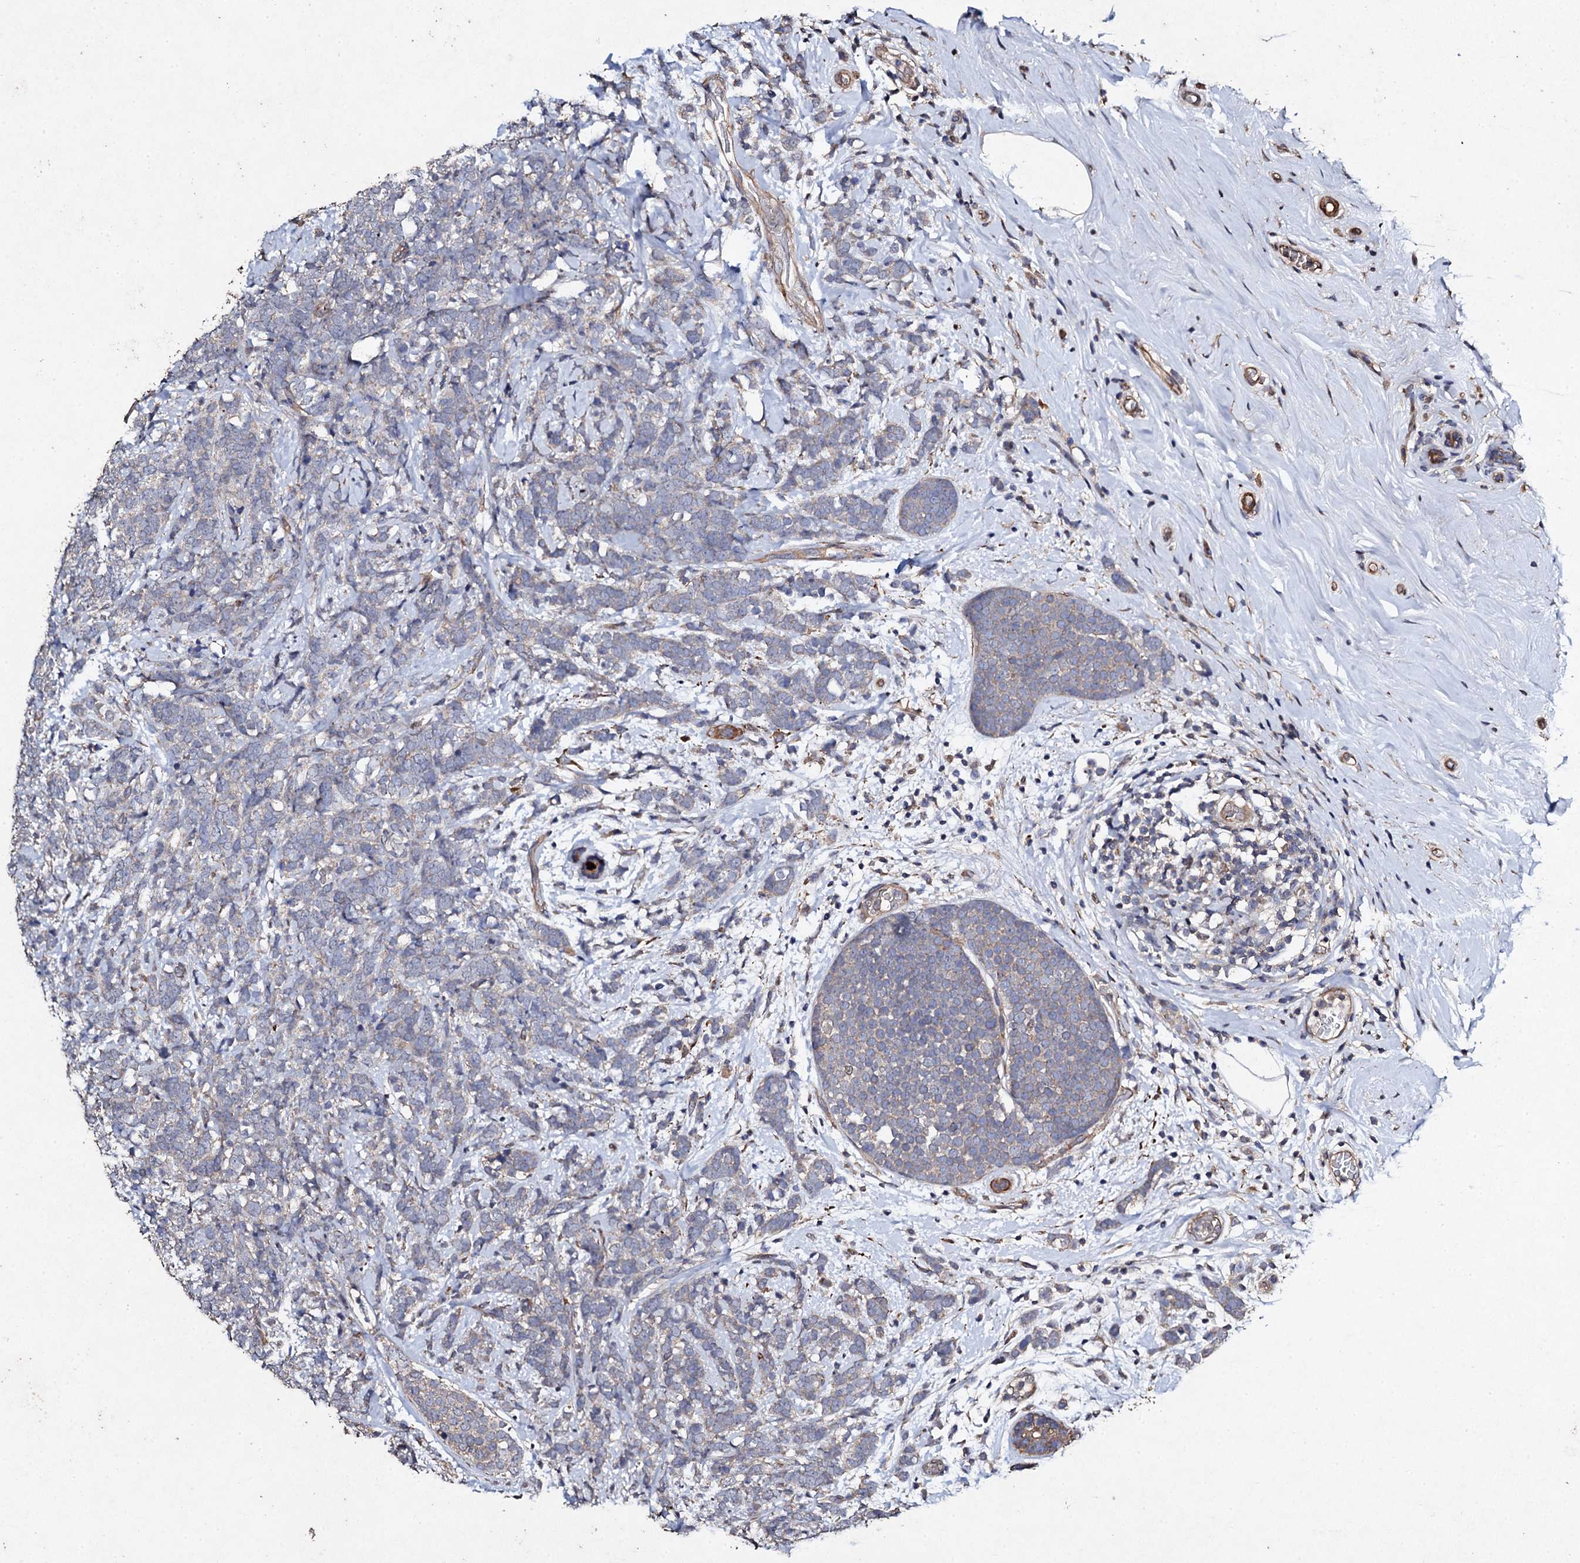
{"staining": {"intensity": "negative", "quantity": "none", "location": "none"}, "tissue": "breast cancer", "cell_type": "Tumor cells", "image_type": "cancer", "snomed": [{"axis": "morphology", "description": "Lobular carcinoma"}, {"axis": "topography", "description": "Breast"}], "caption": "Tumor cells are negative for protein expression in human breast cancer.", "gene": "MOCOS", "patient": {"sex": "female", "age": 58}}